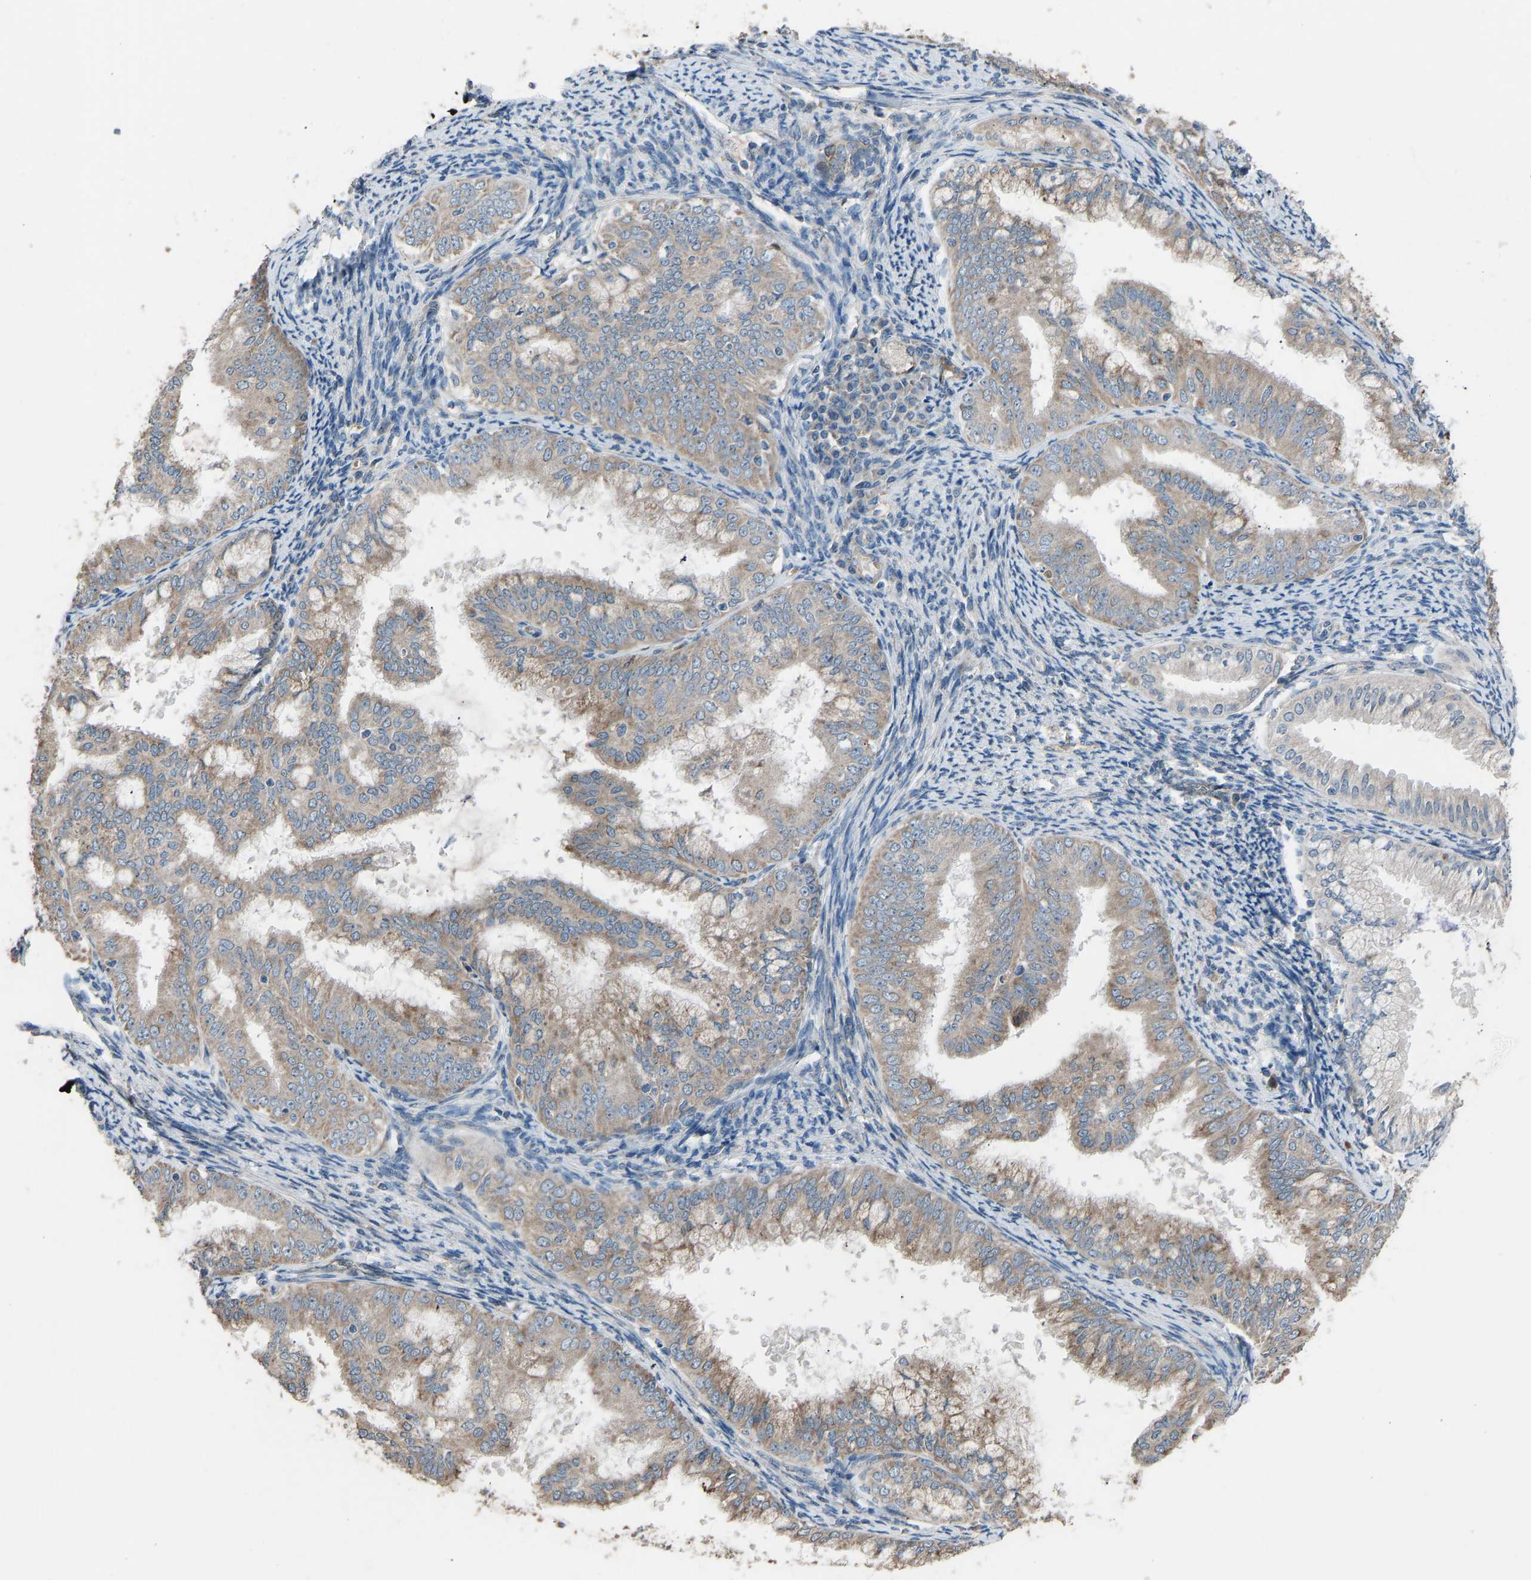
{"staining": {"intensity": "weak", "quantity": ">75%", "location": "cytoplasmic/membranous"}, "tissue": "endometrial cancer", "cell_type": "Tumor cells", "image_type": "cancer", "snomed": [{"axis": "morphology", "description": "Adenocarcinoma, NOS"}, {"axis": "topography", "description": "Endometrium"}], "caption": "The photomicrograph exhibits immunohistochemical staining of endometrial cancer. There is weak cytoplasmic/membranous expression is seen in approximately >75% of tumor cells. (Stains: DAB in brown, nuclei in blue, Microscopy: brightfield microscopy at high magnification).", "gene": "TGFBR3", "patient": {"sex": "female", "age": 63}}